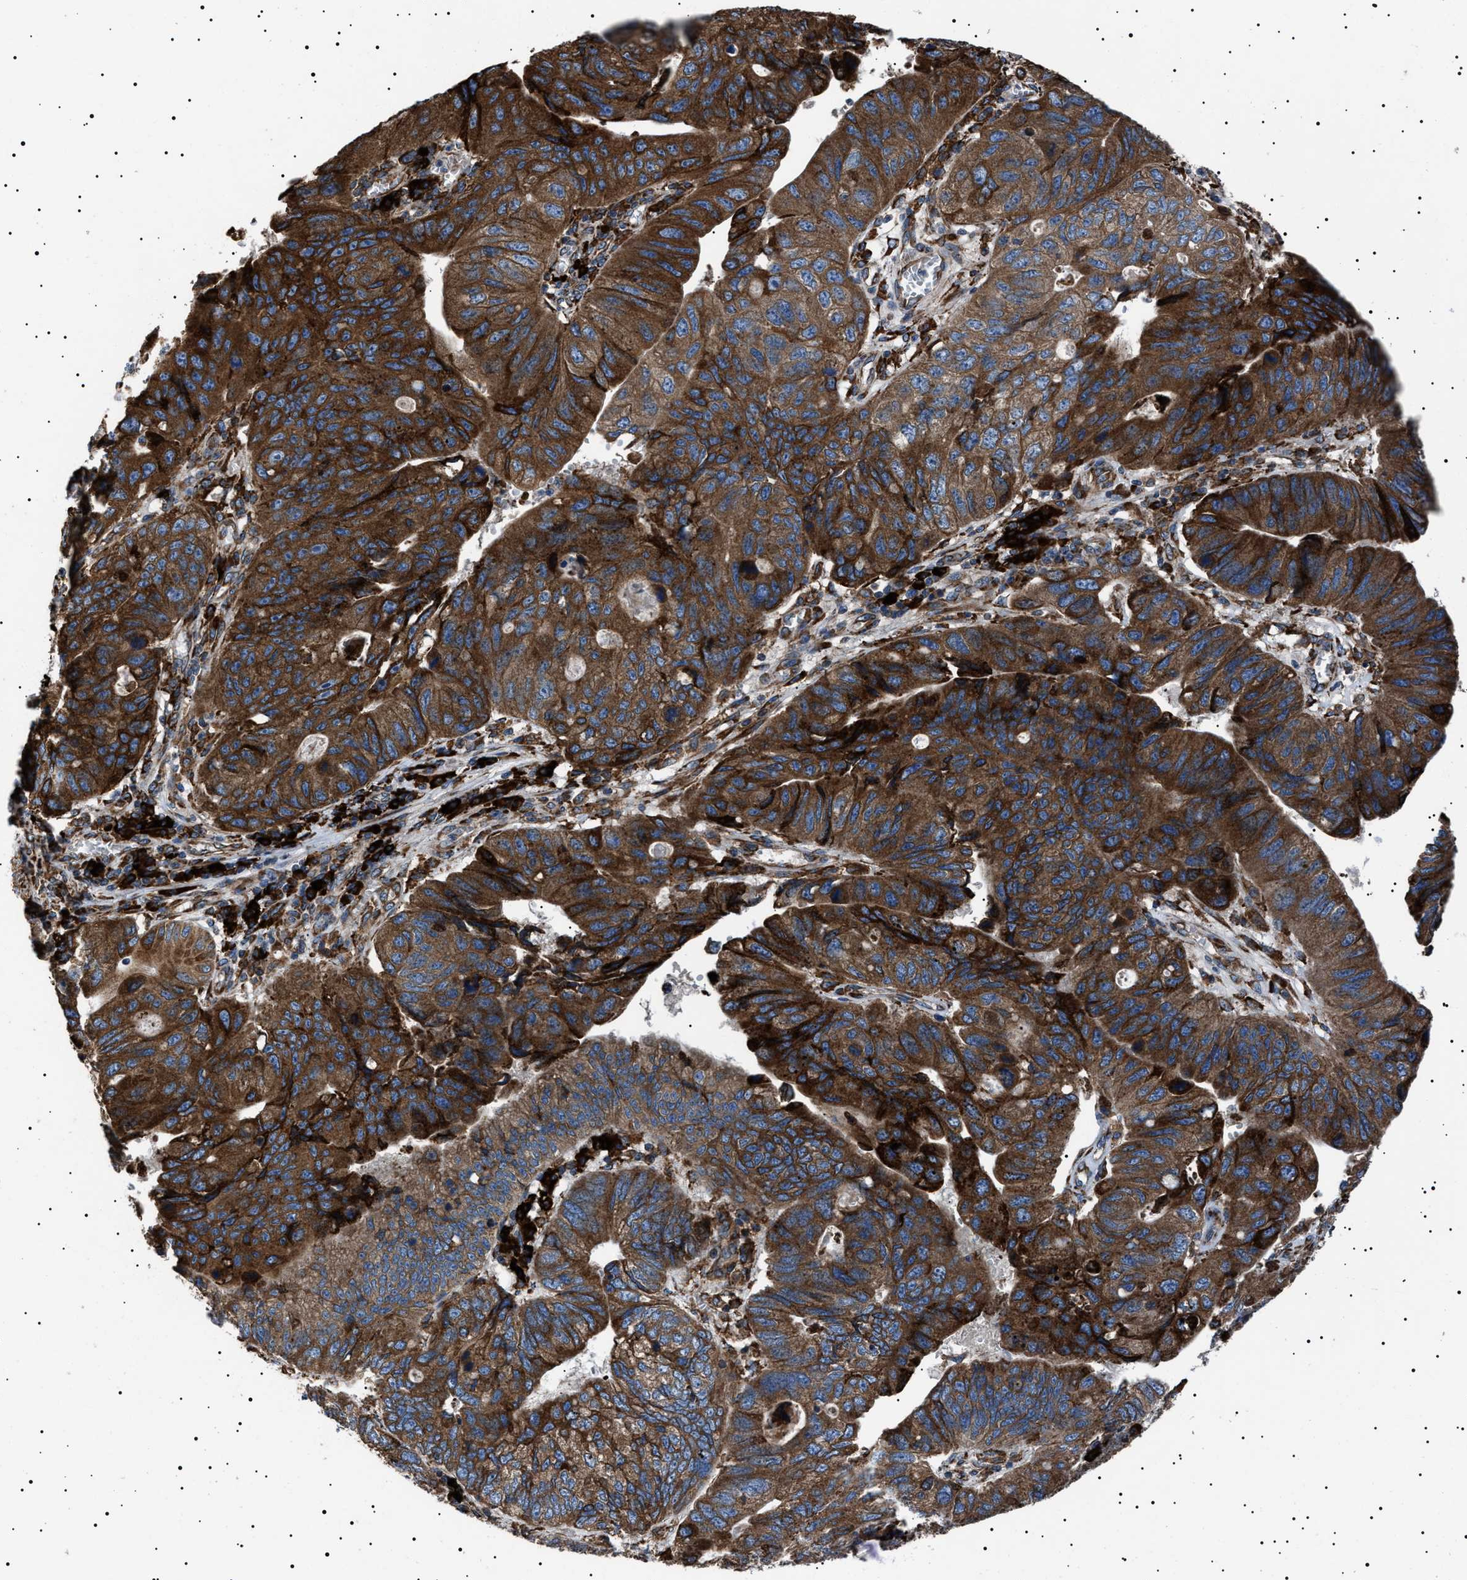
{"staining": {"intensity": "strong", "quantity": ">75%", "location": "cytoplasmic/membranous"}, "tissue": "stomach cancer", "cell_type": "Tumor cells", "image_type": "cancer", "snomed": [{"axis": "morphology", "description": "Adenocarcinoma, NOS"}, {"axis": "topography", "description": "Stomach"}], "caption": "A micrograph showing strong cytoplasmic/membranous positivity in approximately >75% of tumor cells in stomach cancer (adenocarcinoma), as visualized by brown immunohistochemical staining.", "gene": "TOP1MT", "patient": {"sex": "male", "age": 59}}